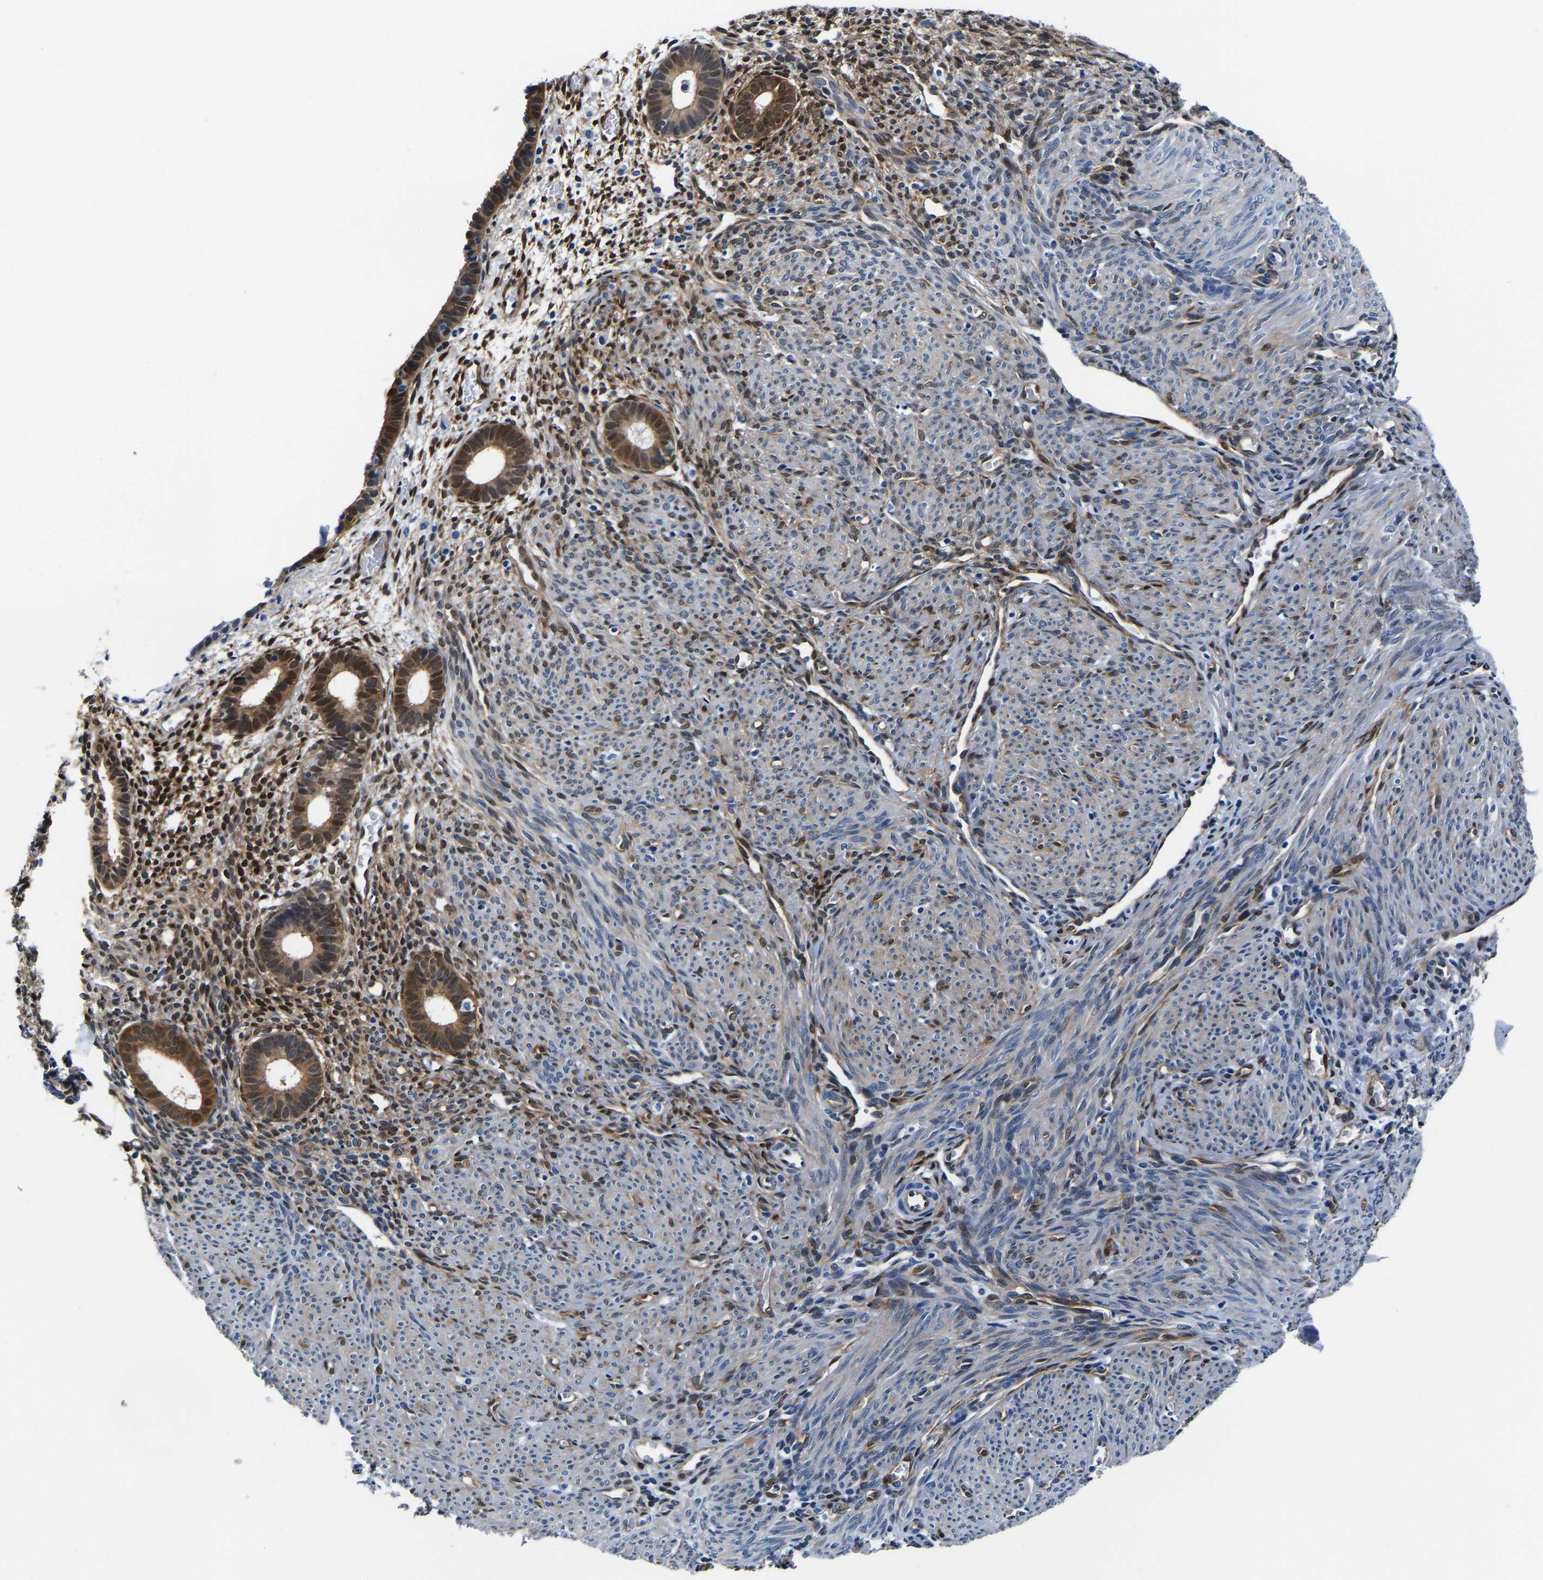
{"staining": {"intensity": "moderate", "quantity": ">75%", "location": "cytoplasmic/membranous"}, "tissue": "endometrium", "cell_type": "Cells in endometrial stroma", "image_type": "normal", "snomed": [{"axis": "morphology", "description": "Normal tissue, NOS"}, {"axis": "morphology", "description": "Adenocarcinoma, NOS"}, {"axis": "topography", "description": "Endometrium"}], "caption": "This photomicrograph displays immunohistochemistry staining of normal human endometrium, with medium moderate cytoplasmic/membranous positivity in approximately >75% of cells in endometrial stroma.", "gene": "S100A13", "patient": {"sex": "female", "age": 57}}